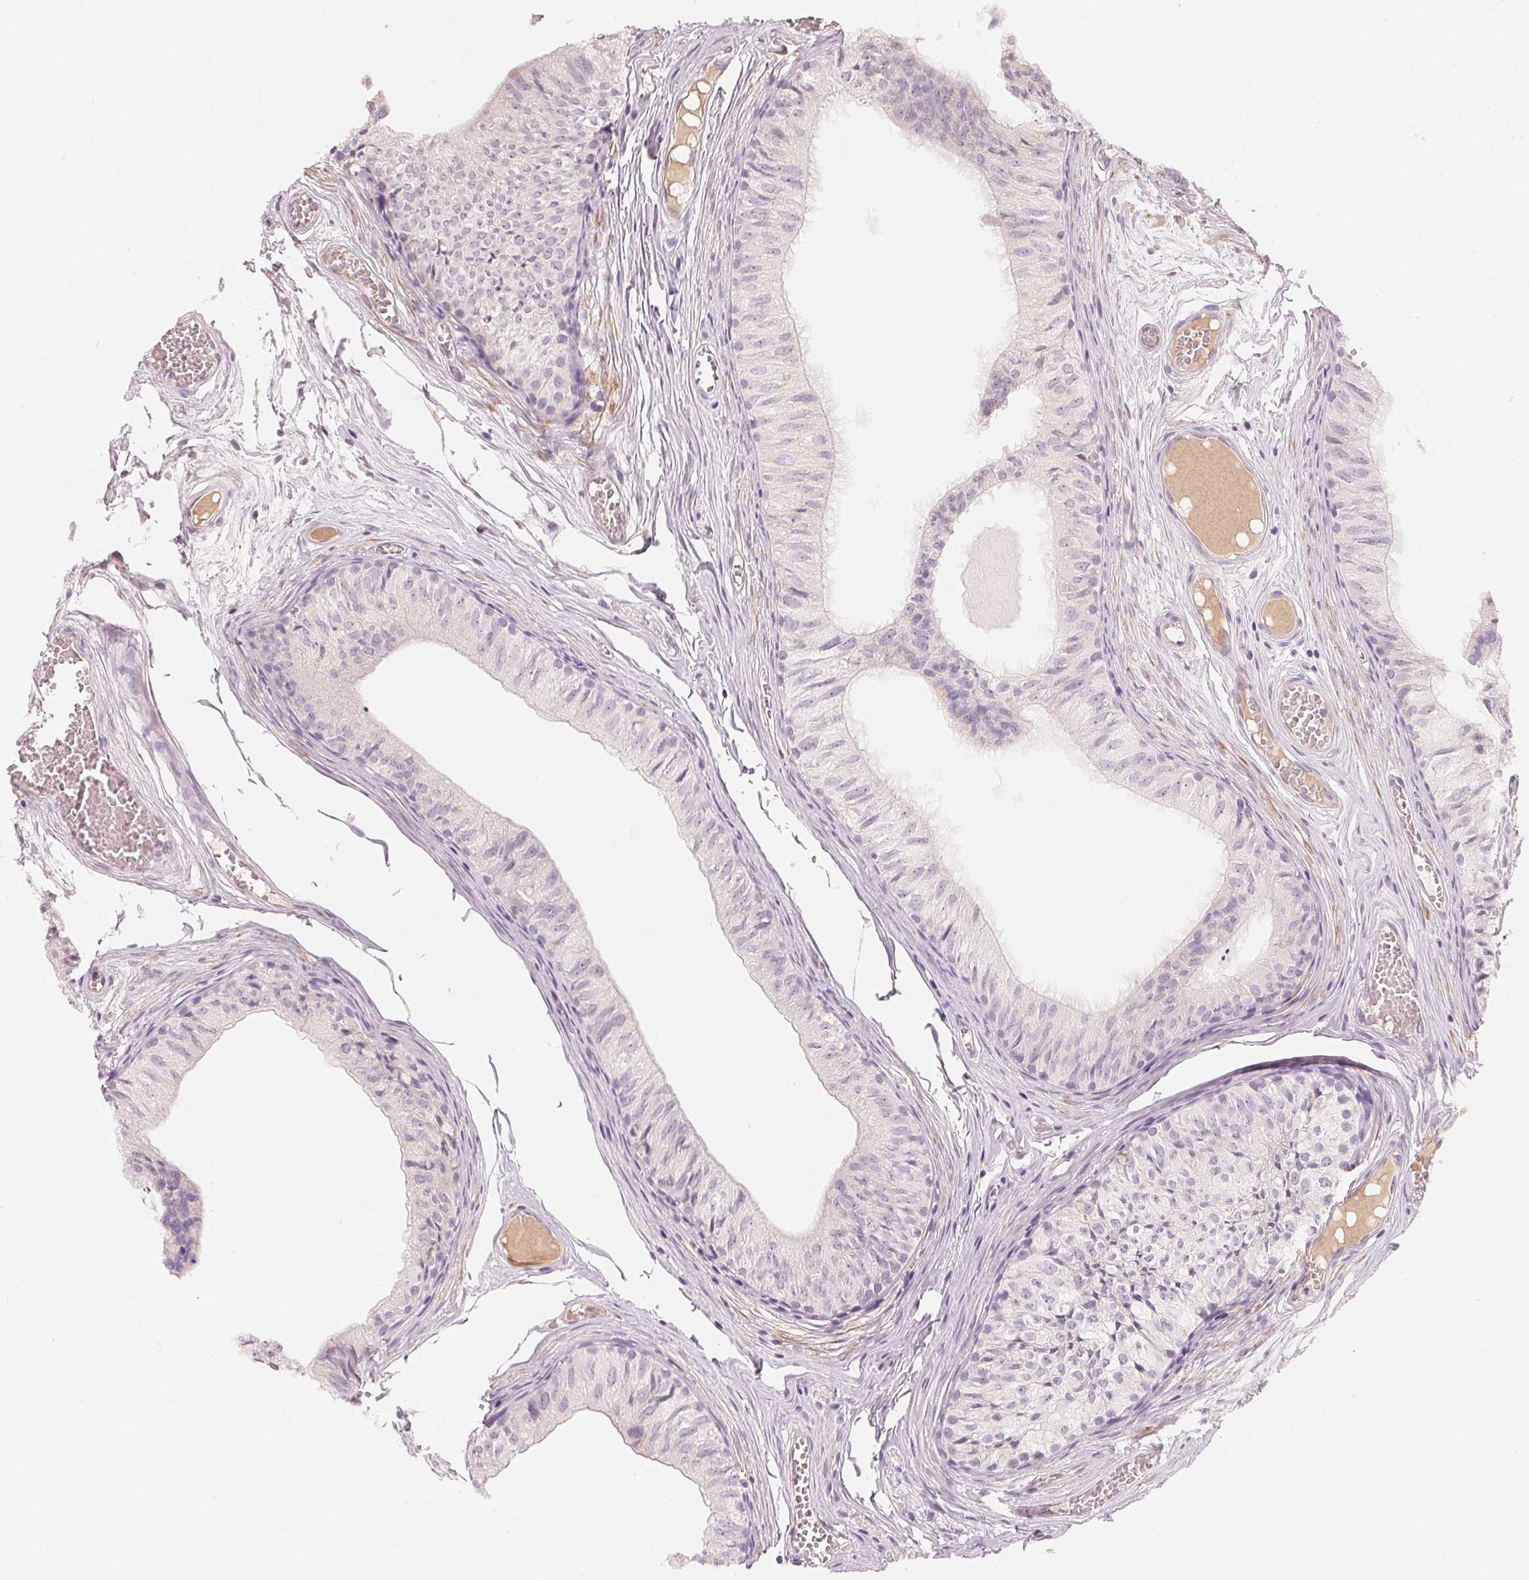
{"staining": {"intensity": "negative", "quantity": "none", "location": "none"}, "tissue": "epididymis", "cell_type": "Glandular cells", "image_type": "normal", "snomed": [{"axis": "morphology", "description": "Normal tissue, NOS"}, {"axis": "topography", "description": "Epididymis"}], "caption": "Human epididymis stained for a protein using IHC demonstrates no expression in glandular cells.", "gene": "CFHR2", "patient": {"sex": "male", "age": 25}}